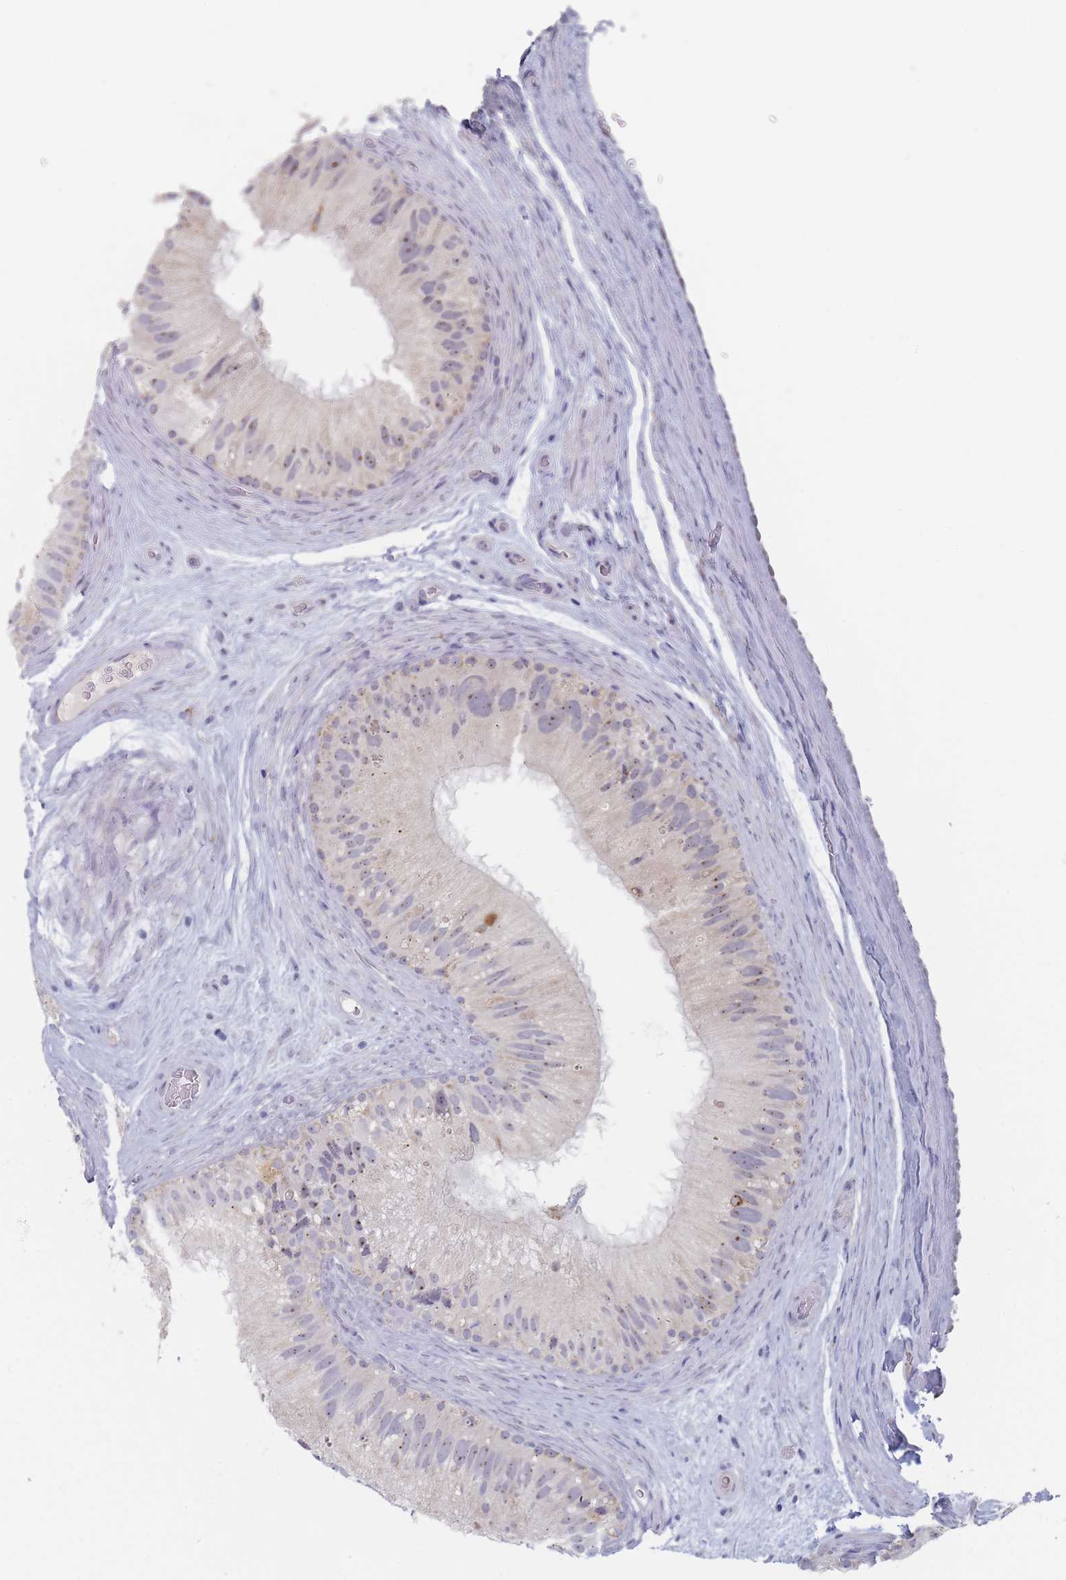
{"staining": {"intensity": "weak", "quantity": "25%-75%", "location": "nuclear"}, "tissue": "epididymis", "cell_type": "Glandular cells", "image_type": "normal", "snomed": [{"axis": "morphology", "description": "Normal tissue, NOS"}, {"axis": "topography", "description": "Epididymis"}], "caption": "An immunohistochemistry photomicrograph of unremarkable tissue is shown. Protein staining in brown labels weak nuclear positivity in epididymis within glandular cells.", "gene": "RNF8", "patient": {"sex": "male", "age": 50}}